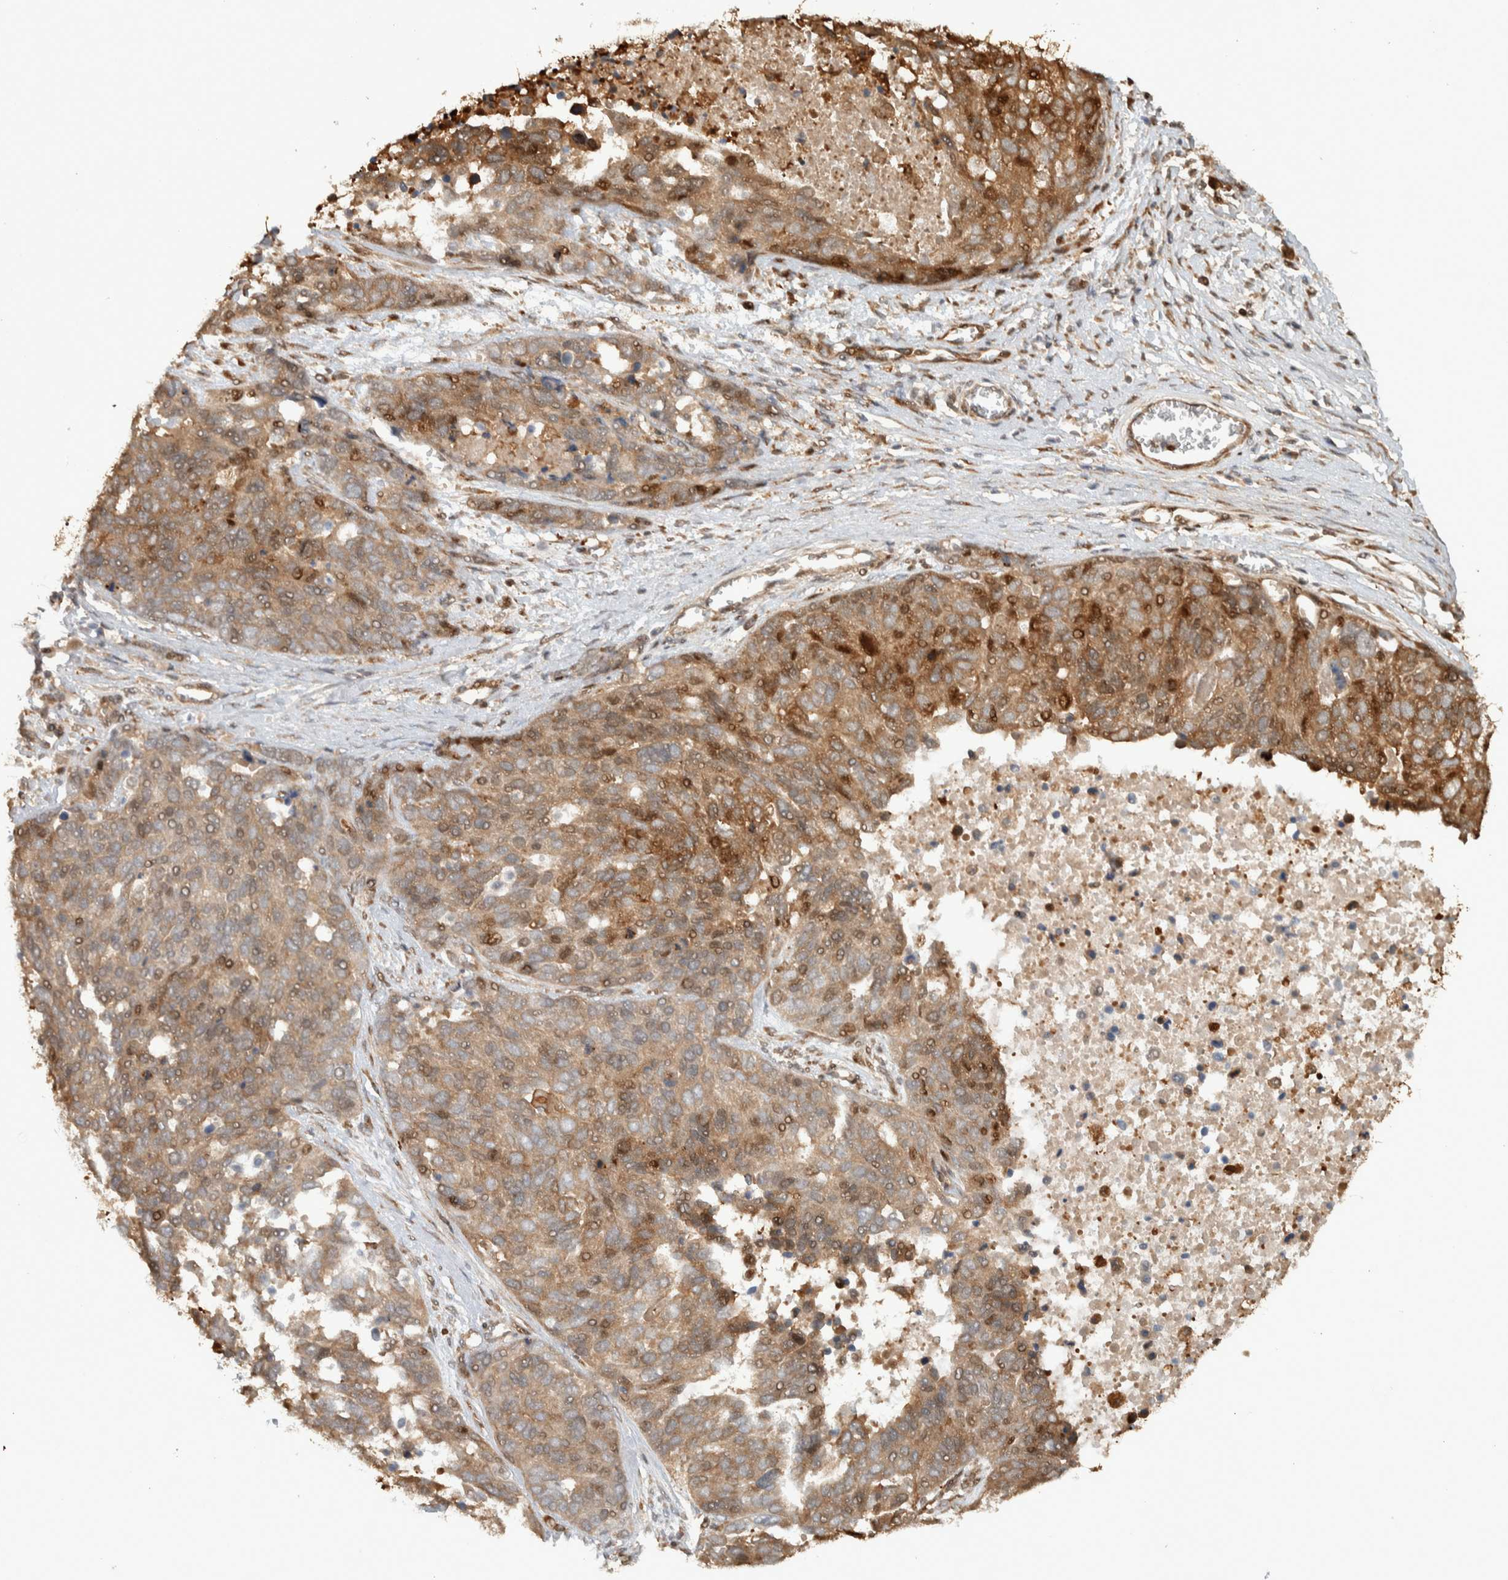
{"staining": {"intensity": "moderate", "quantity": ">75%", "location": "cytoplasmic/membranous"}, "tissue": "ovarian cancer", "cell_type": "Tumor cells", "image_type": "cancer", "snomed": [{"axis": "morphology", "description": "Cystadenocarcinoma, serous, NOS"}, {"axis": "topography", "description": "Ovary"}], "caption": "Immunohistochemistry photomicrograph of human serous cystadenocarcinoma (ovarian) stained for a protein (brown), which shows medium levels of moderate cytoplasmic/membranous expression in about >75% of tumor cells.", "gene": "CNTROB", "patient": {"sex": "female", "age": 44}}